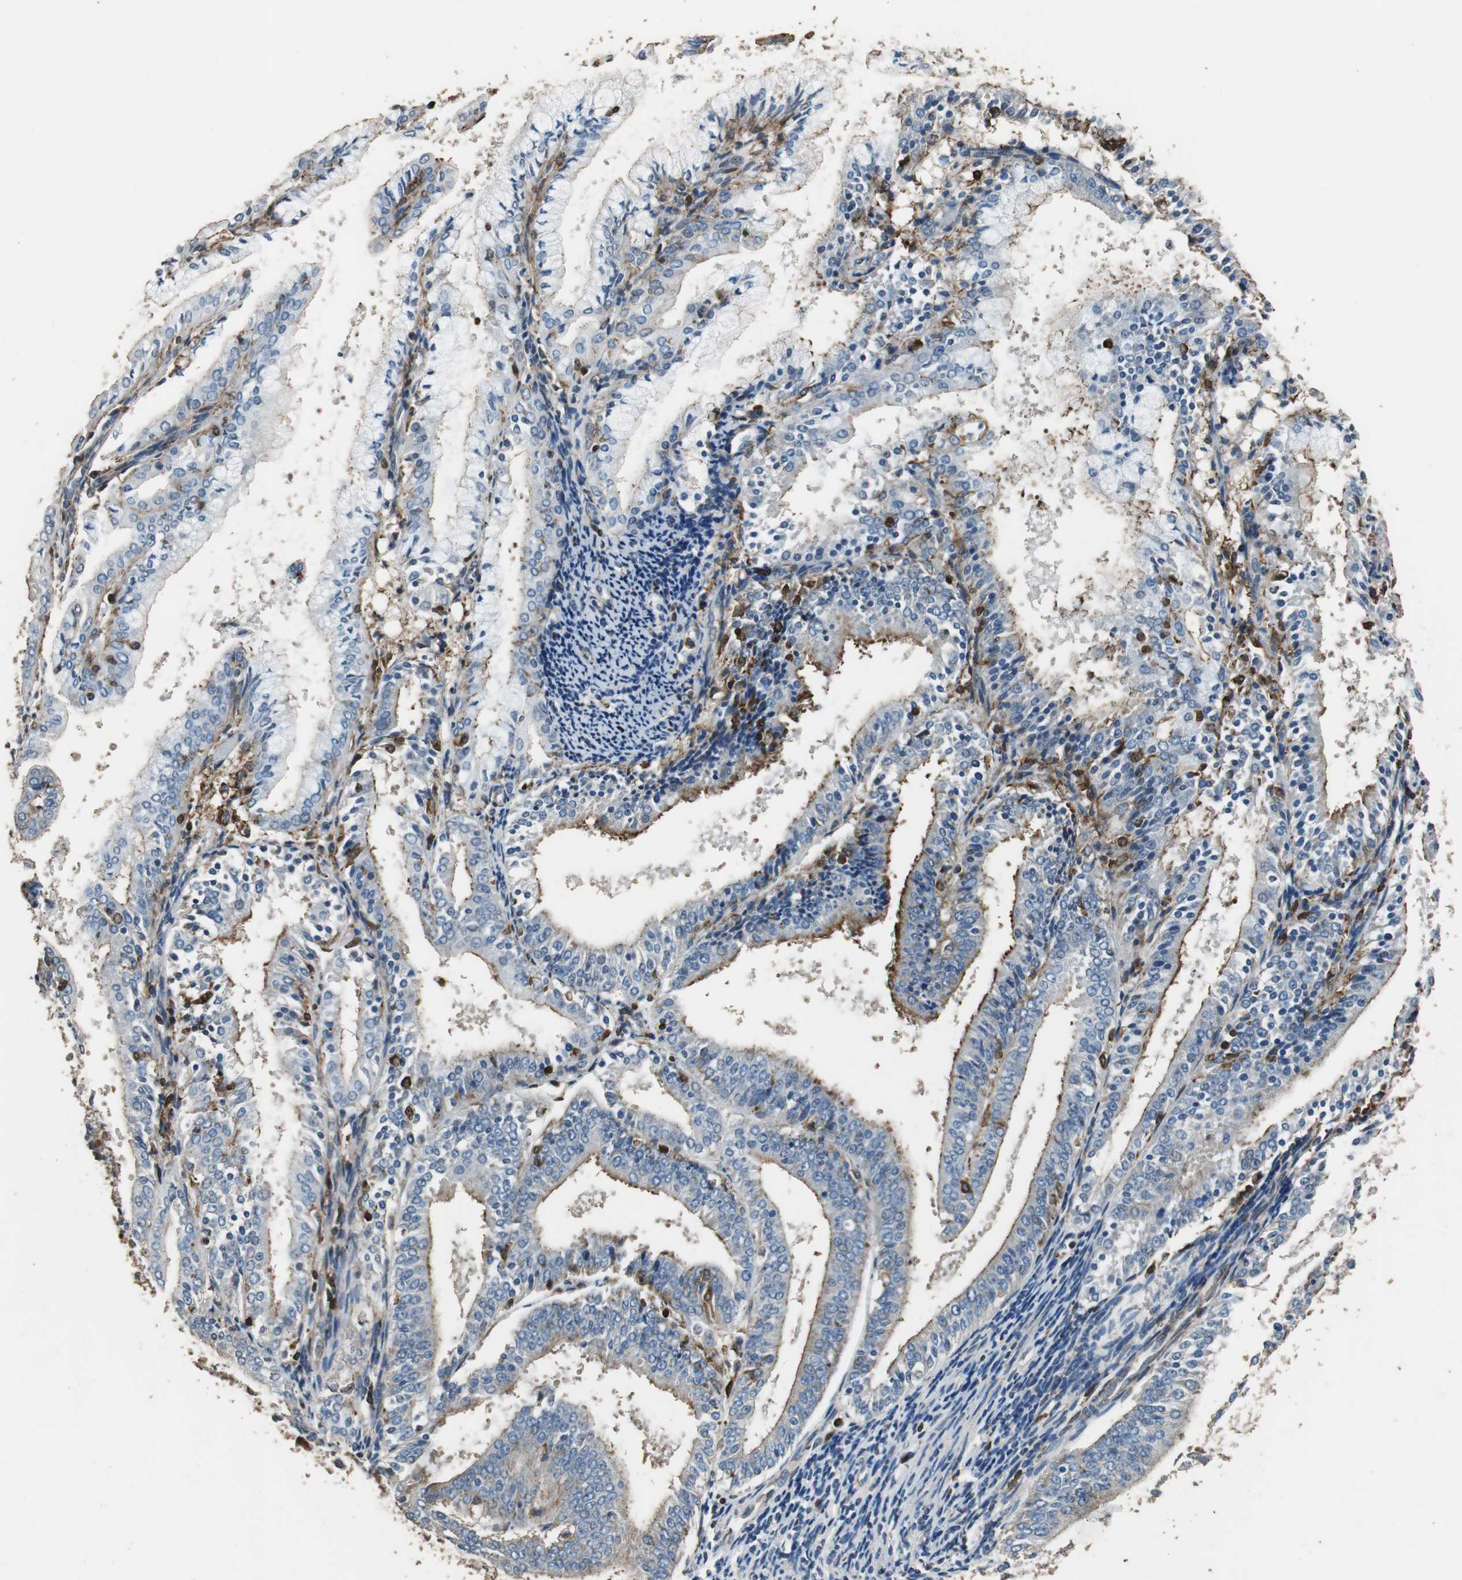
{"staining": {"intensity": "weak", "quantity": ">75%", "location": "cytoplasmic/membranous"}, "tissue": "endometrial cancer", "cell_type": "Tumor cells", "image_type": "cancer", "snomed": [{"axis": "morphology", "description": "Adenocarcinoma, NOS"}, {"axis": "topography", "description": "Endometrium"}], "caption": "This photomicrograph reveals immunohistochemistry staining of endometrial cancer (adenocarcinoma), with low weak cytoplasmic/membranous staining in about >75% of tumor cells.", "gene": "PRKRA", "patient": {"sex": "female", "age": 63}}